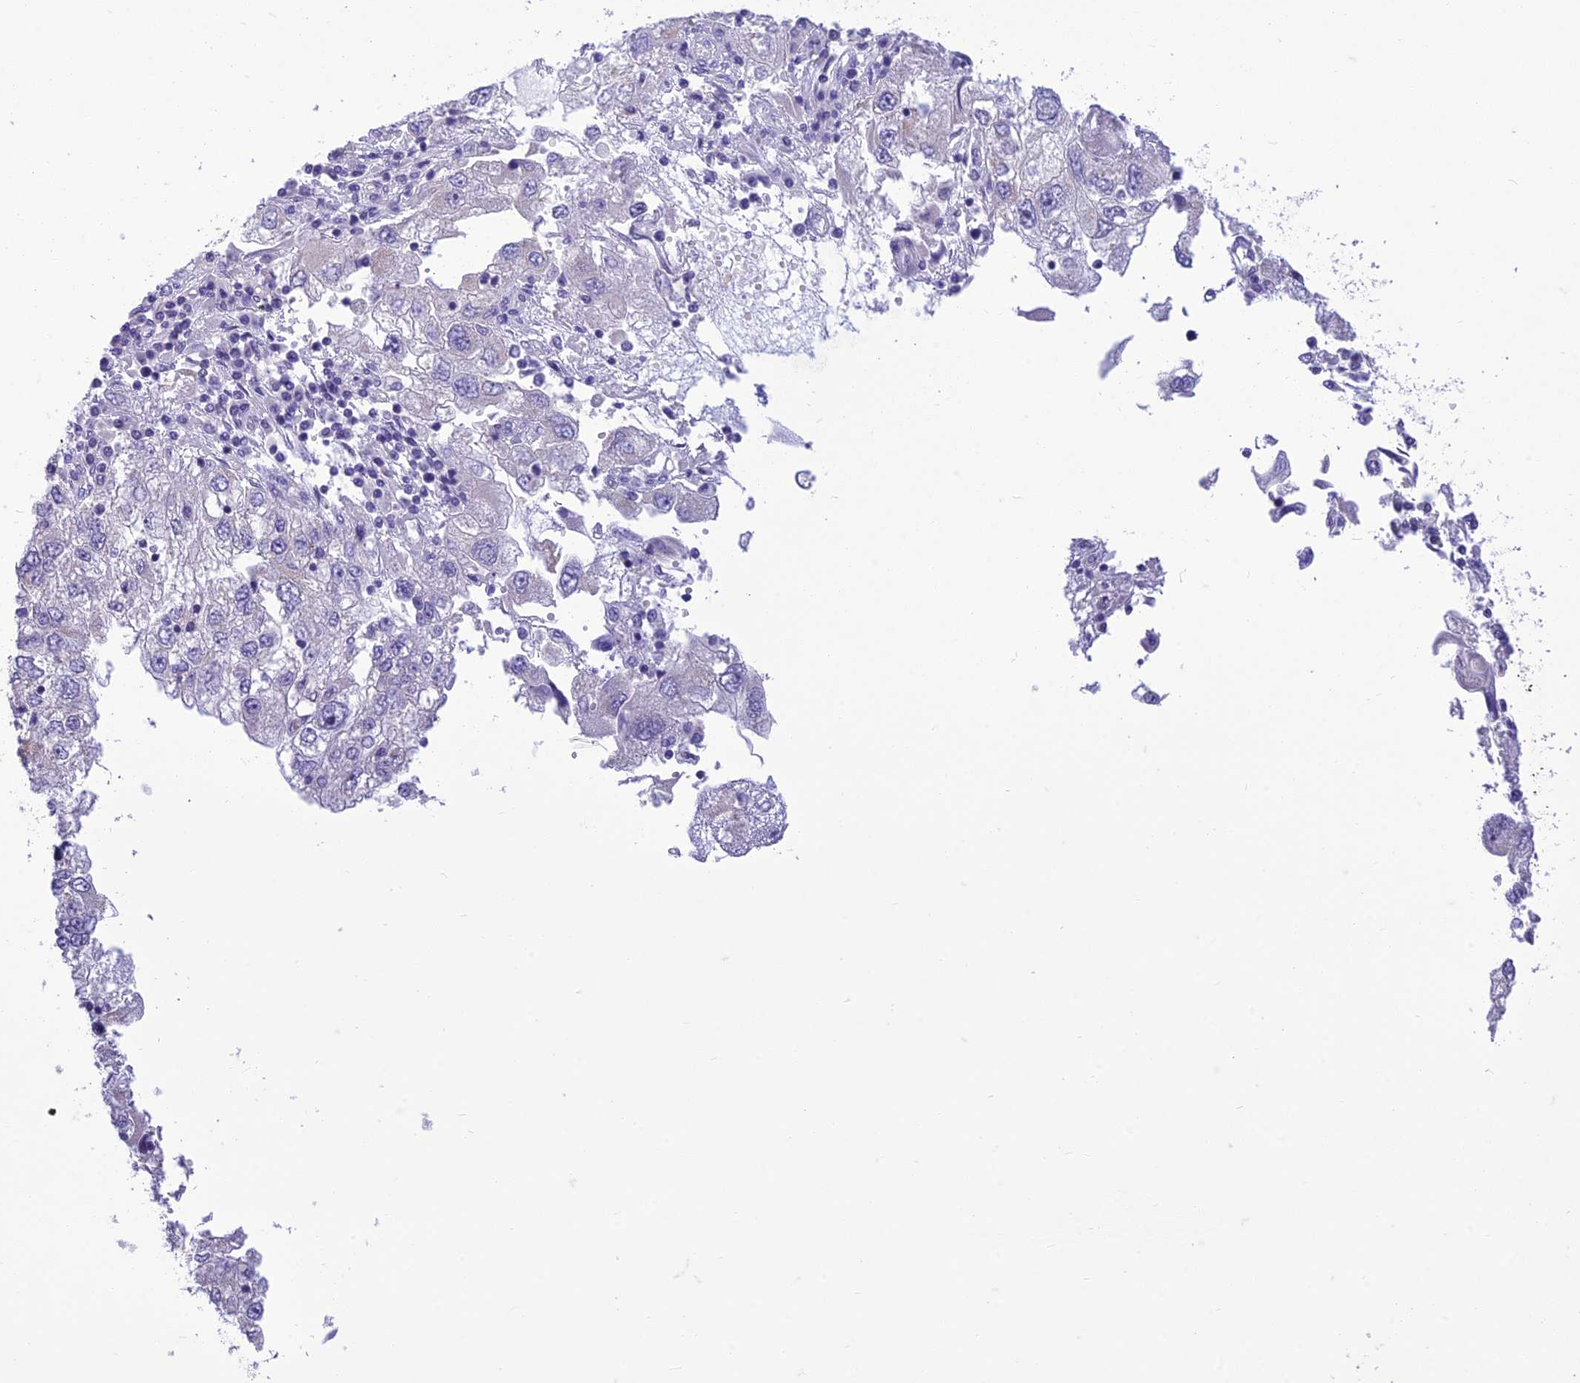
{"staining": {"intensity": "negative", "quantity": "none", "location": "none"}, "tissue": "endometrial cancer", "cell_type": "Tumor cells", "image_type": "cancer", "snomed": [{"axis": "morphology", "description": "Adenocarcinoma, NOS"}, {"axis": "topography", "description": "Endometrium"}], "caption": "Immunohistochemical staining of endometrial cancer displays no significant expression in tumor cells. (DAB (3,3'-diaminobenzidine) immunohistochemistry (IHC) visualized using brightfield microscopy, high magnification).", "gene": "DHDH", "patient": {"sex": "female", "age": 49}}